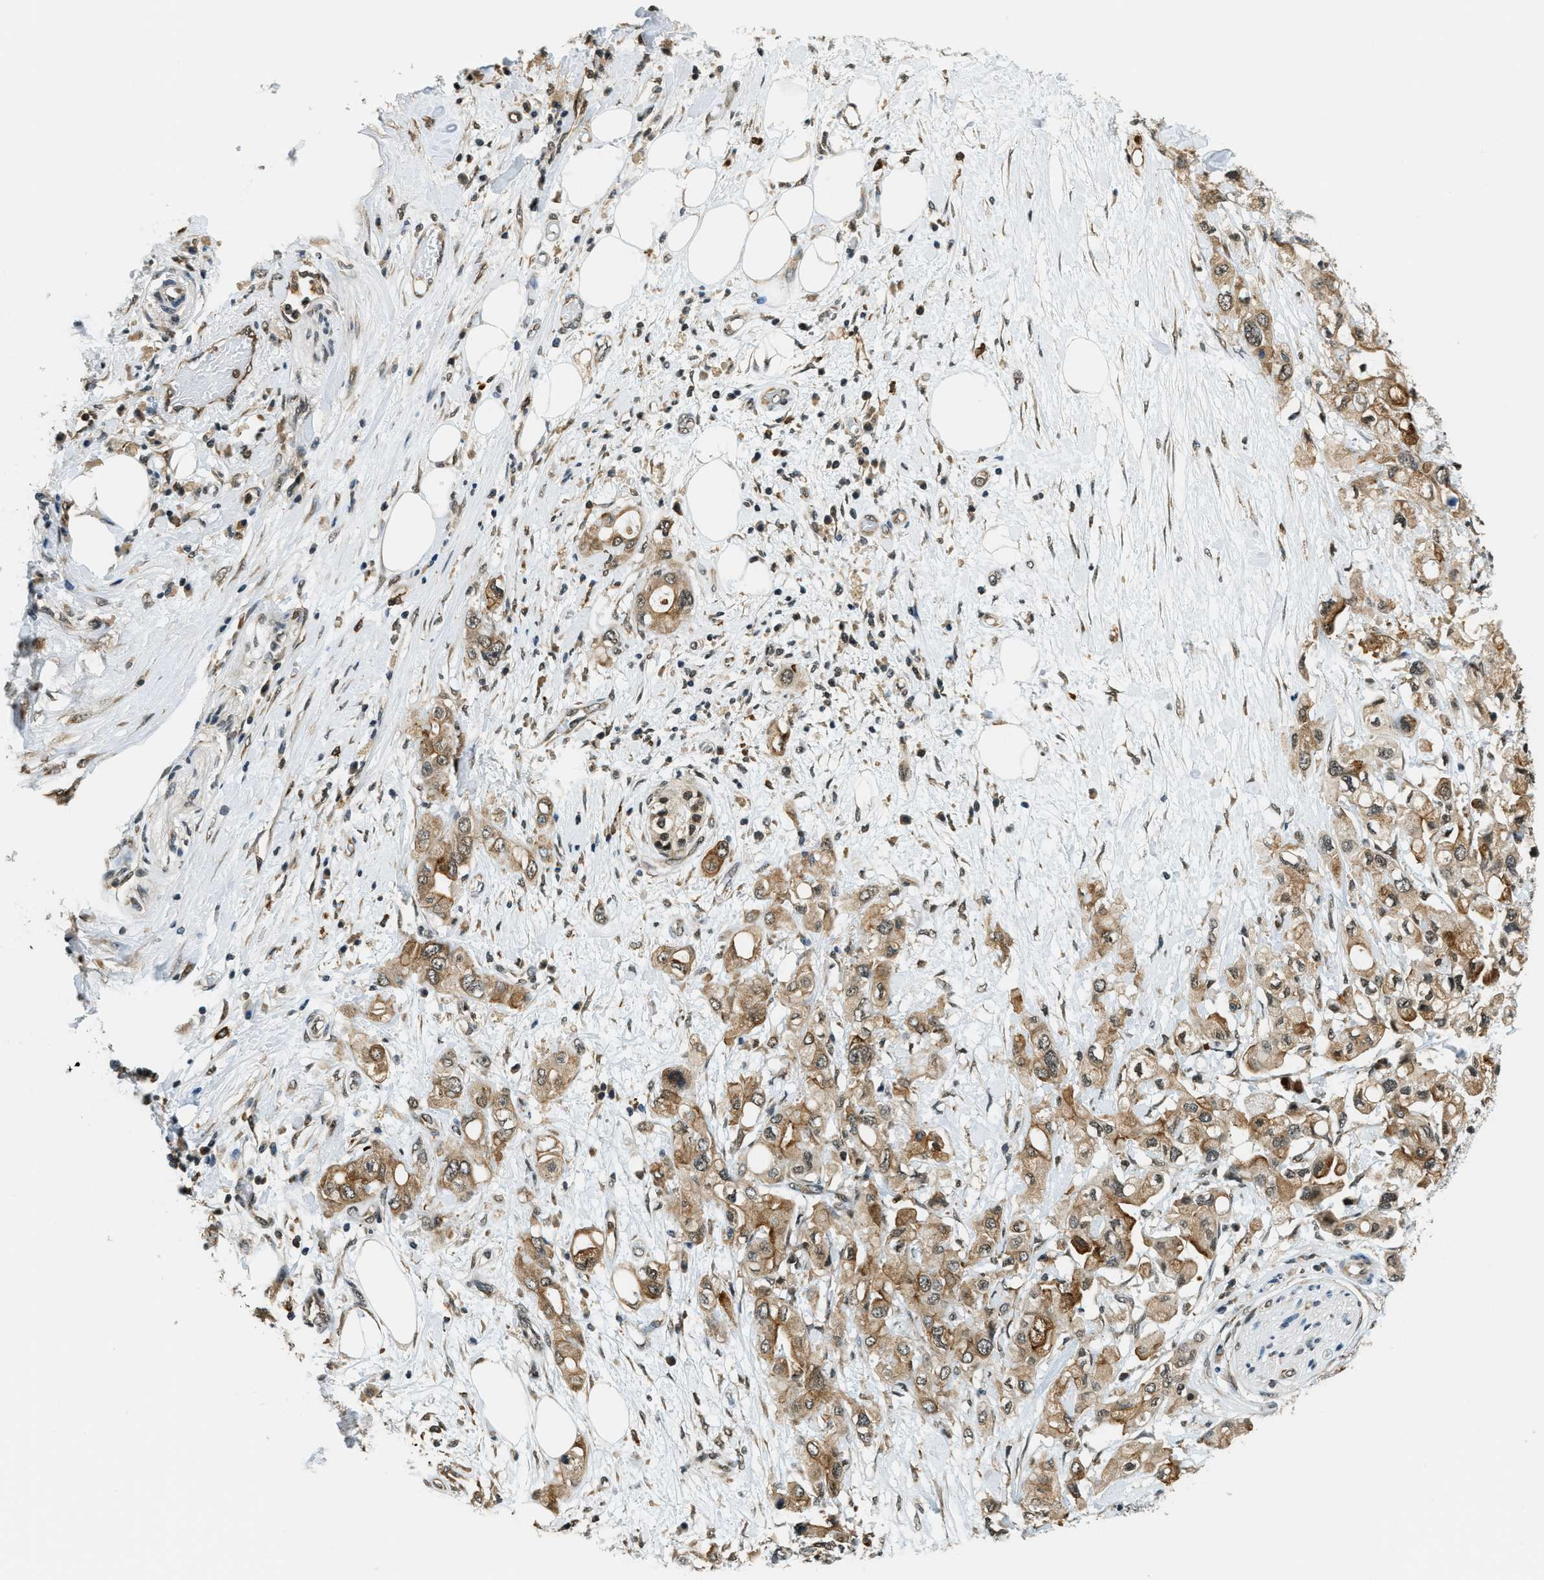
{"staining": {"intensity": "moderate", "quantity": ">75%", "location": "cytoplasmic/membranous"}, "tissue": "pancreatic cancer", "cell_type": "Tumor cells", "image_type": "cancer", "snomed": [{"axis": "morphology", "description": "Adenocarcinoma, NOS"}, {"axis": "topography", "description": "Pancreas"}], "caption": "Human pancreatic cancer stained for a protein (brown) shows moderate cytoplasmic/membranous positive positivity in about >75% of tumor cells.", "gene": "RAB11FIP1", "patient": {"sex": "female", "age": 56}}